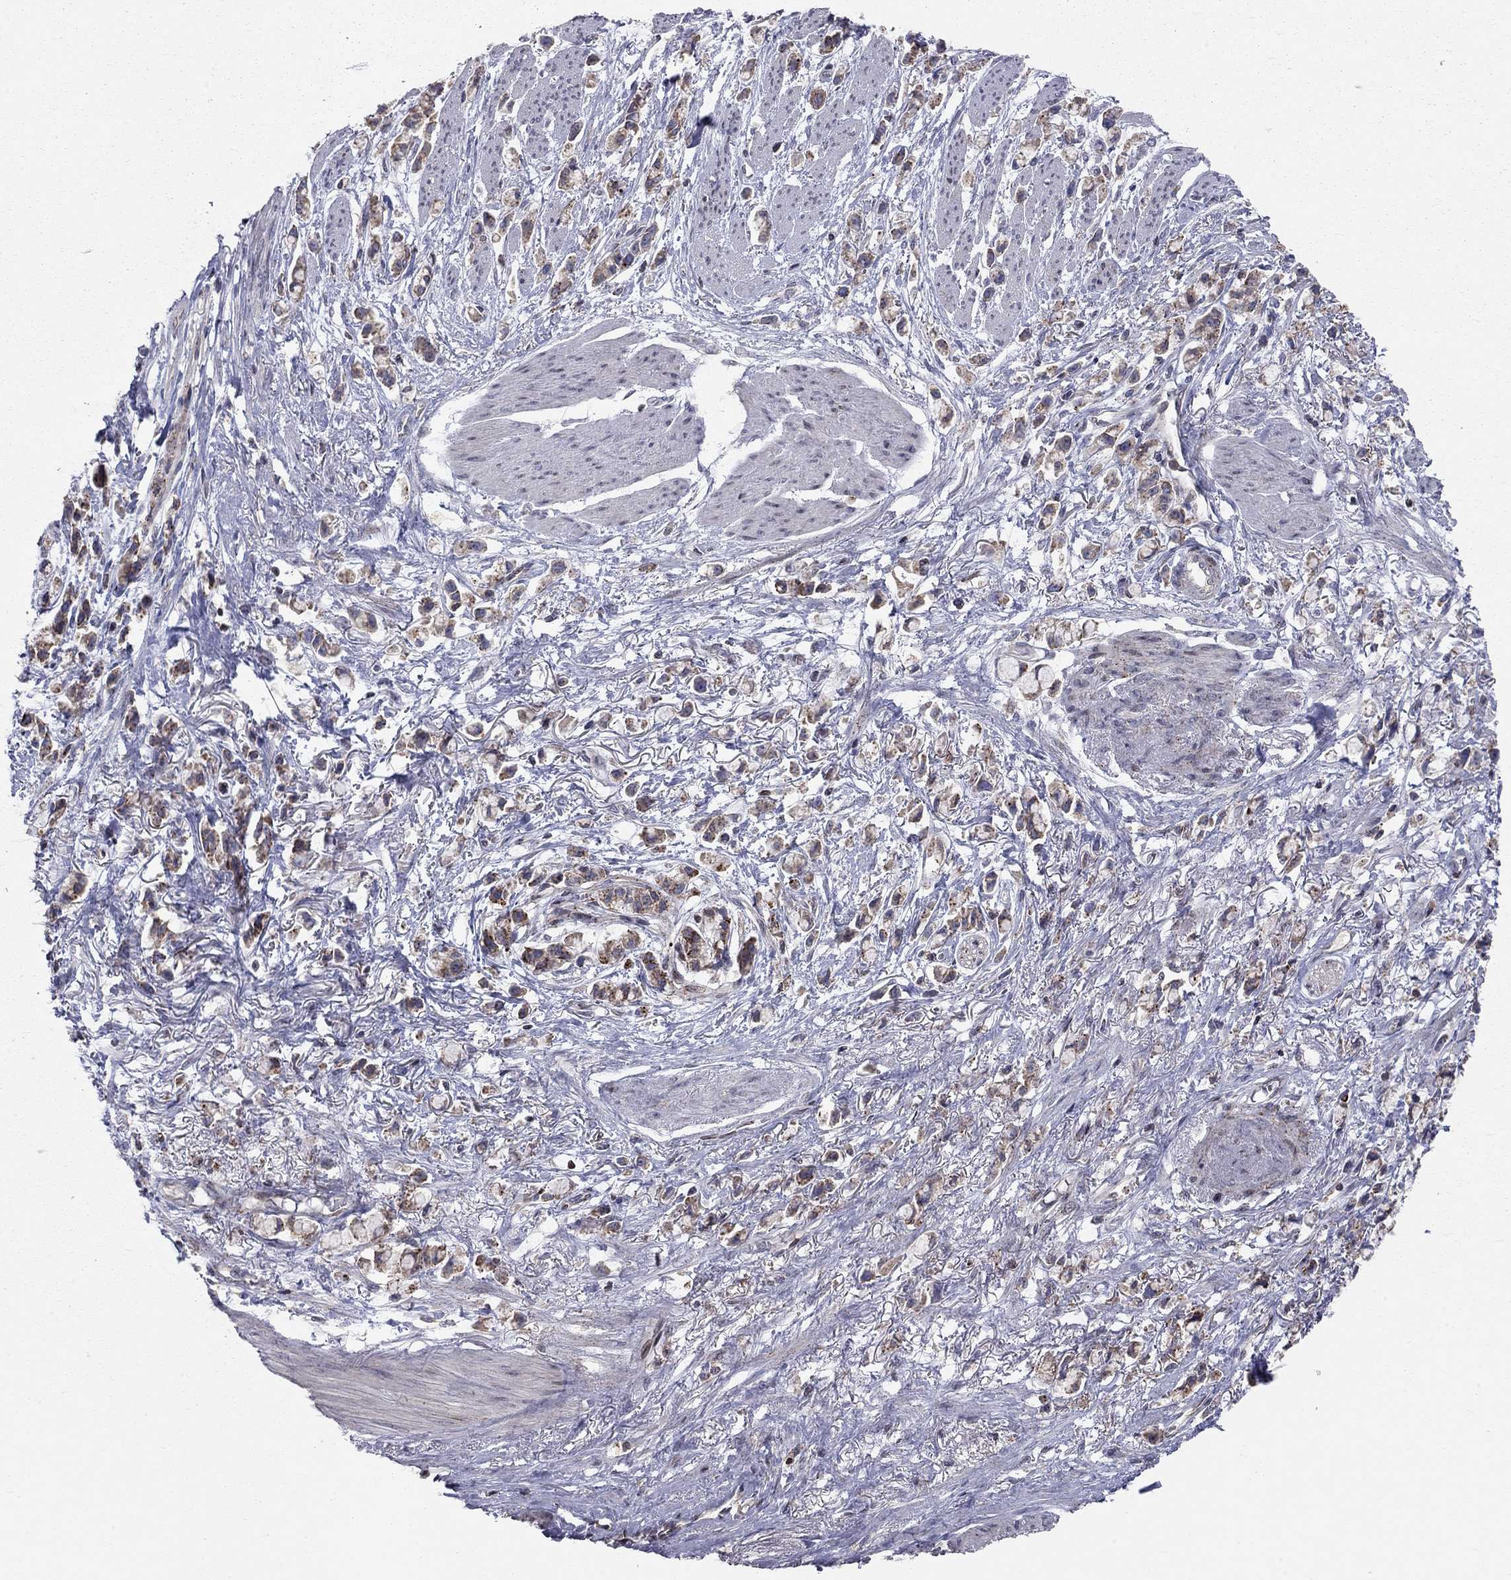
{"staining": {"intensity": "strong", "quantity": "25%-75%", "location": "cytoplasmic/membranous"}, "tissue": "stomach cancer", "cell_type": "Tumor cells", "image_type": "cancer", "snomed": [{"axis": "morphology", "description": "Adenocarcinoma, NOS"}, {"axis": "topography", "description": "Stomach"}], "caption": "Brown immunohistochemical staining in human stomach cancer shows strong cytoplasmic/membranous expression in approximately 25%-75% of tumor cells.", "gene": "ERN2", "patient": {"sex": "female", "age": 81}}